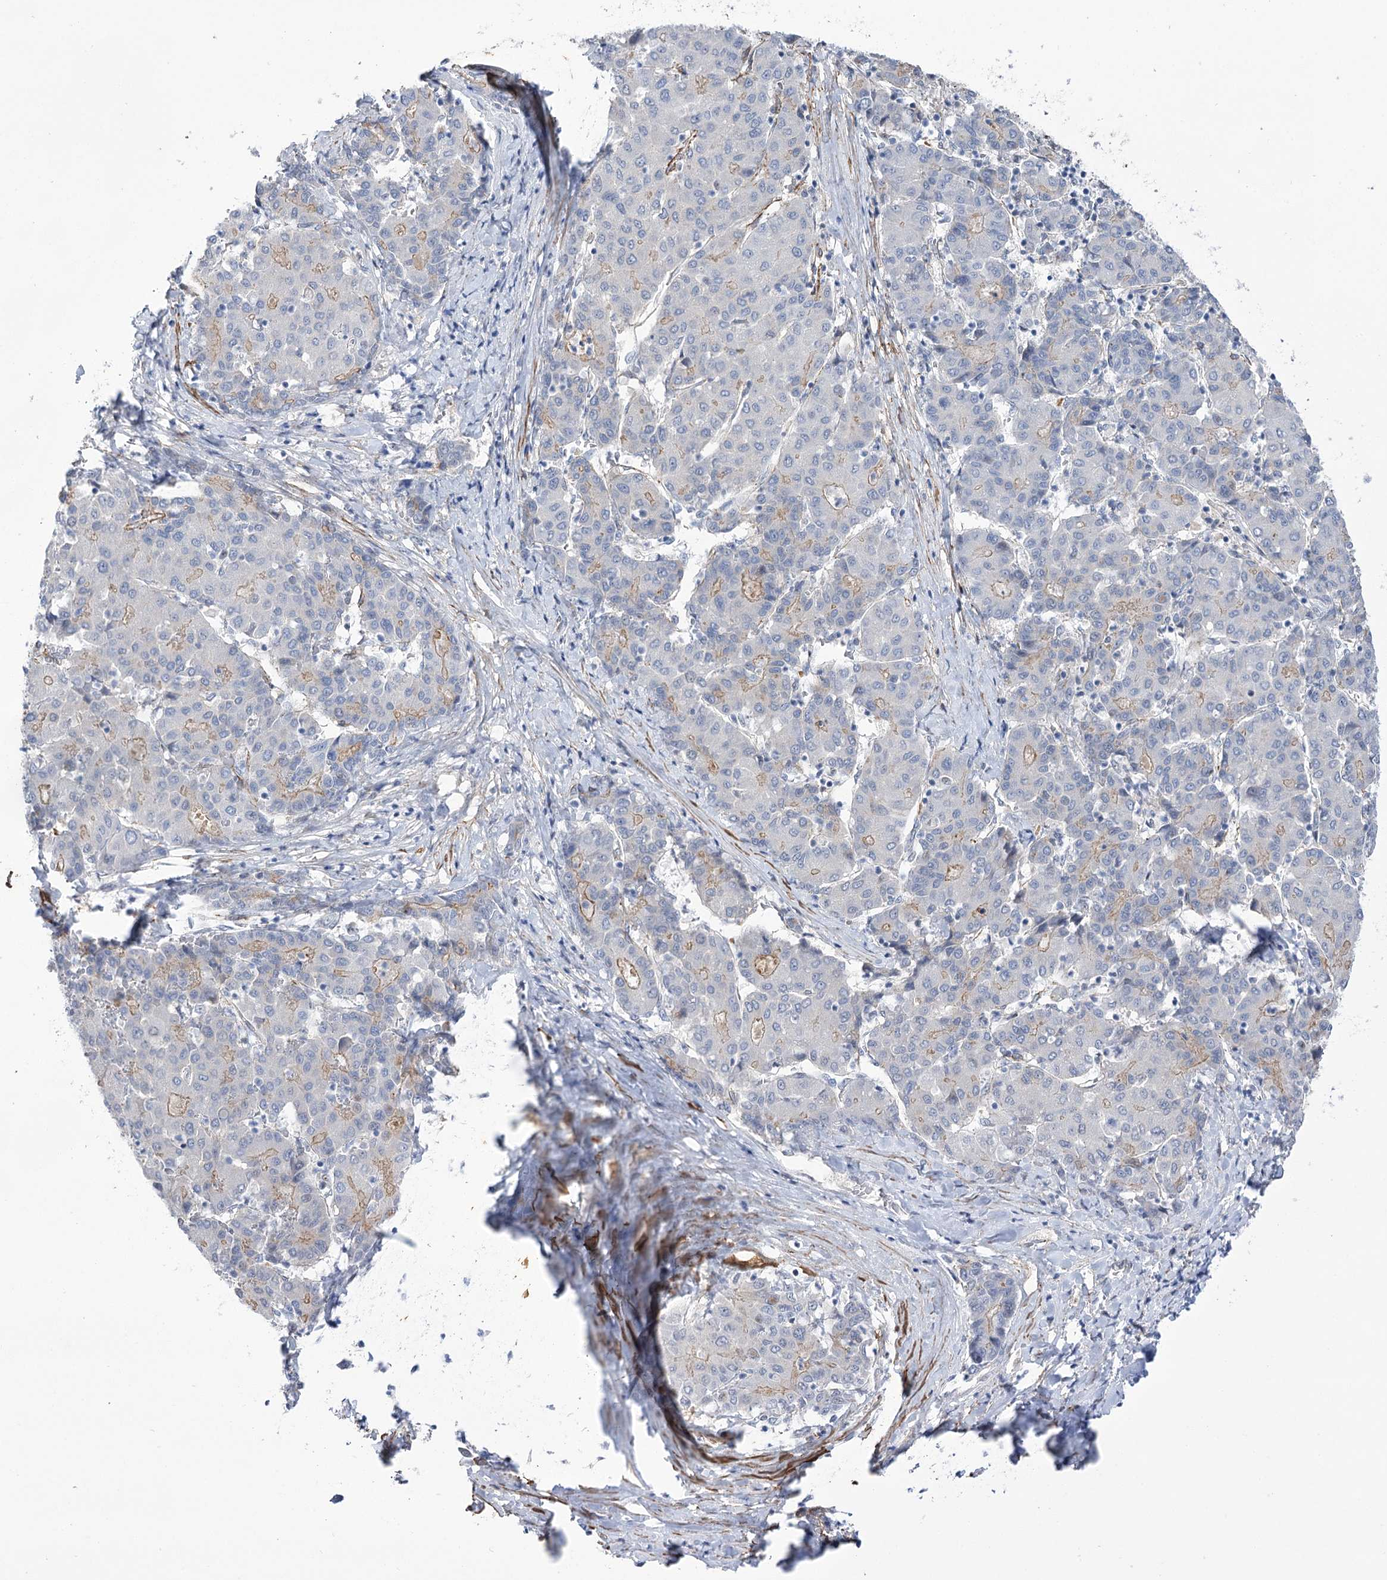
{"staining": {"intensity": "moderate", "quantity": "<25%", "location": "cytoplasmic/membranous"}, "tissue": "liver cancer", "cell_type": "Tumor cells", "image_type": "cancer", "snomed": [{"axis": "morphology", "description": "Carcinoma, Hepatocellular, NOS"}, {"axis": "topography", "description": "Liver"}], "caption": "A low amount of moderate cytoplasmic/membranous expression is seen in approximately <25% of tumor cells in liver hepatocellular carcinoma tissue.", "gene": "WASHC3", "patient": {"sex": "male", "age": 65}}